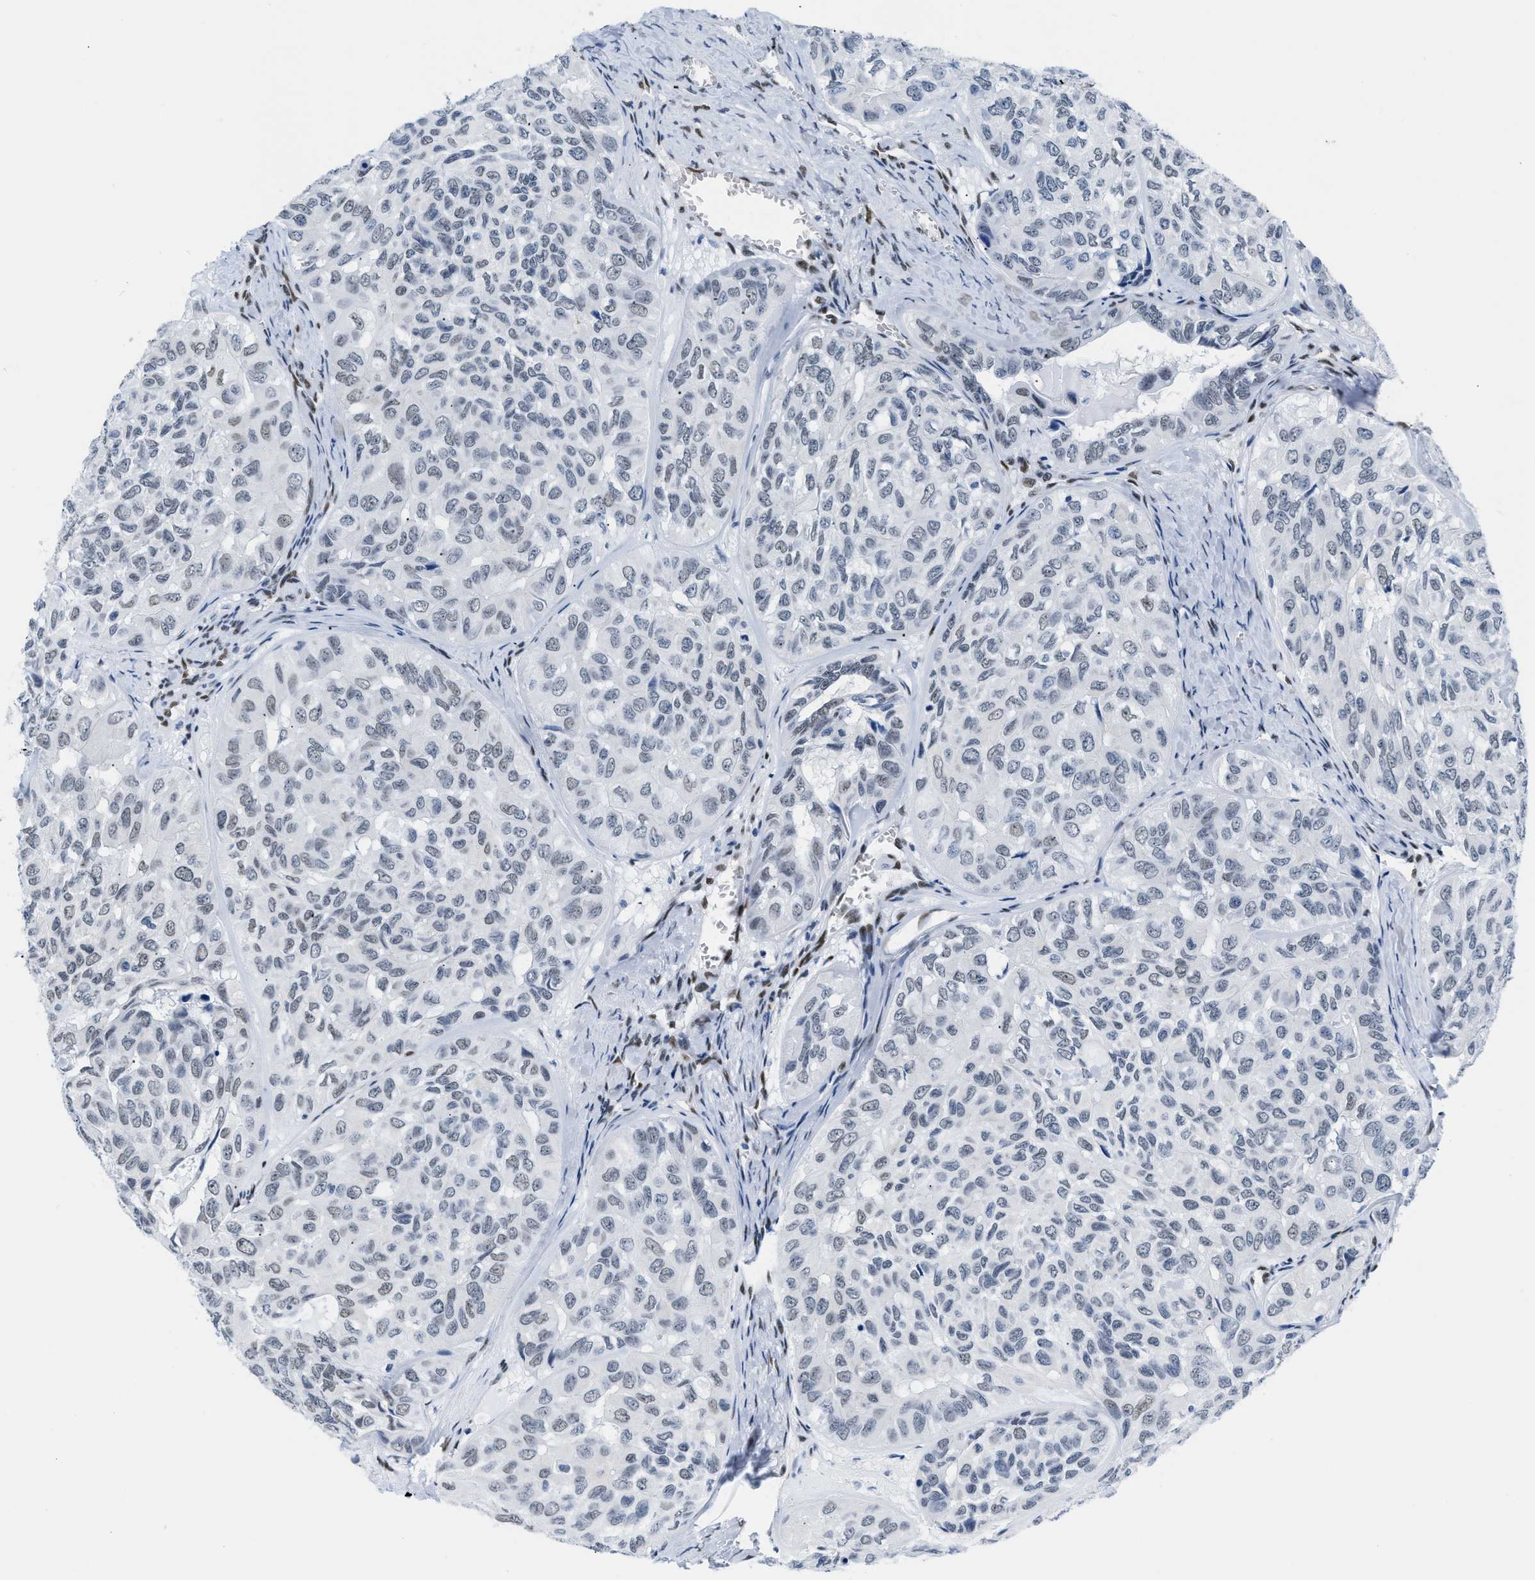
{"staining": {"intensity": "weak", "quantity": "<25%", "location": "nuclear"}, "tissue": "head and neck cancer", "cell_type": "Tumor cells", "image_type": "cancer", "snomed": [{"axis": "morphology", "description": "Adenocarcinoma, NOS"}, {"axis": "topography", "description": "Salivary gland, NOS"}, {"axis": "topography", "description": "Head-Neck"}], "caption": "Immunohistochemical staining of head and neck cancer (adenocarcinoma) shows no significant positivity in tumor cells.", "gene": "CTBP1", "patient": {"sex": "female", "age": 76}}